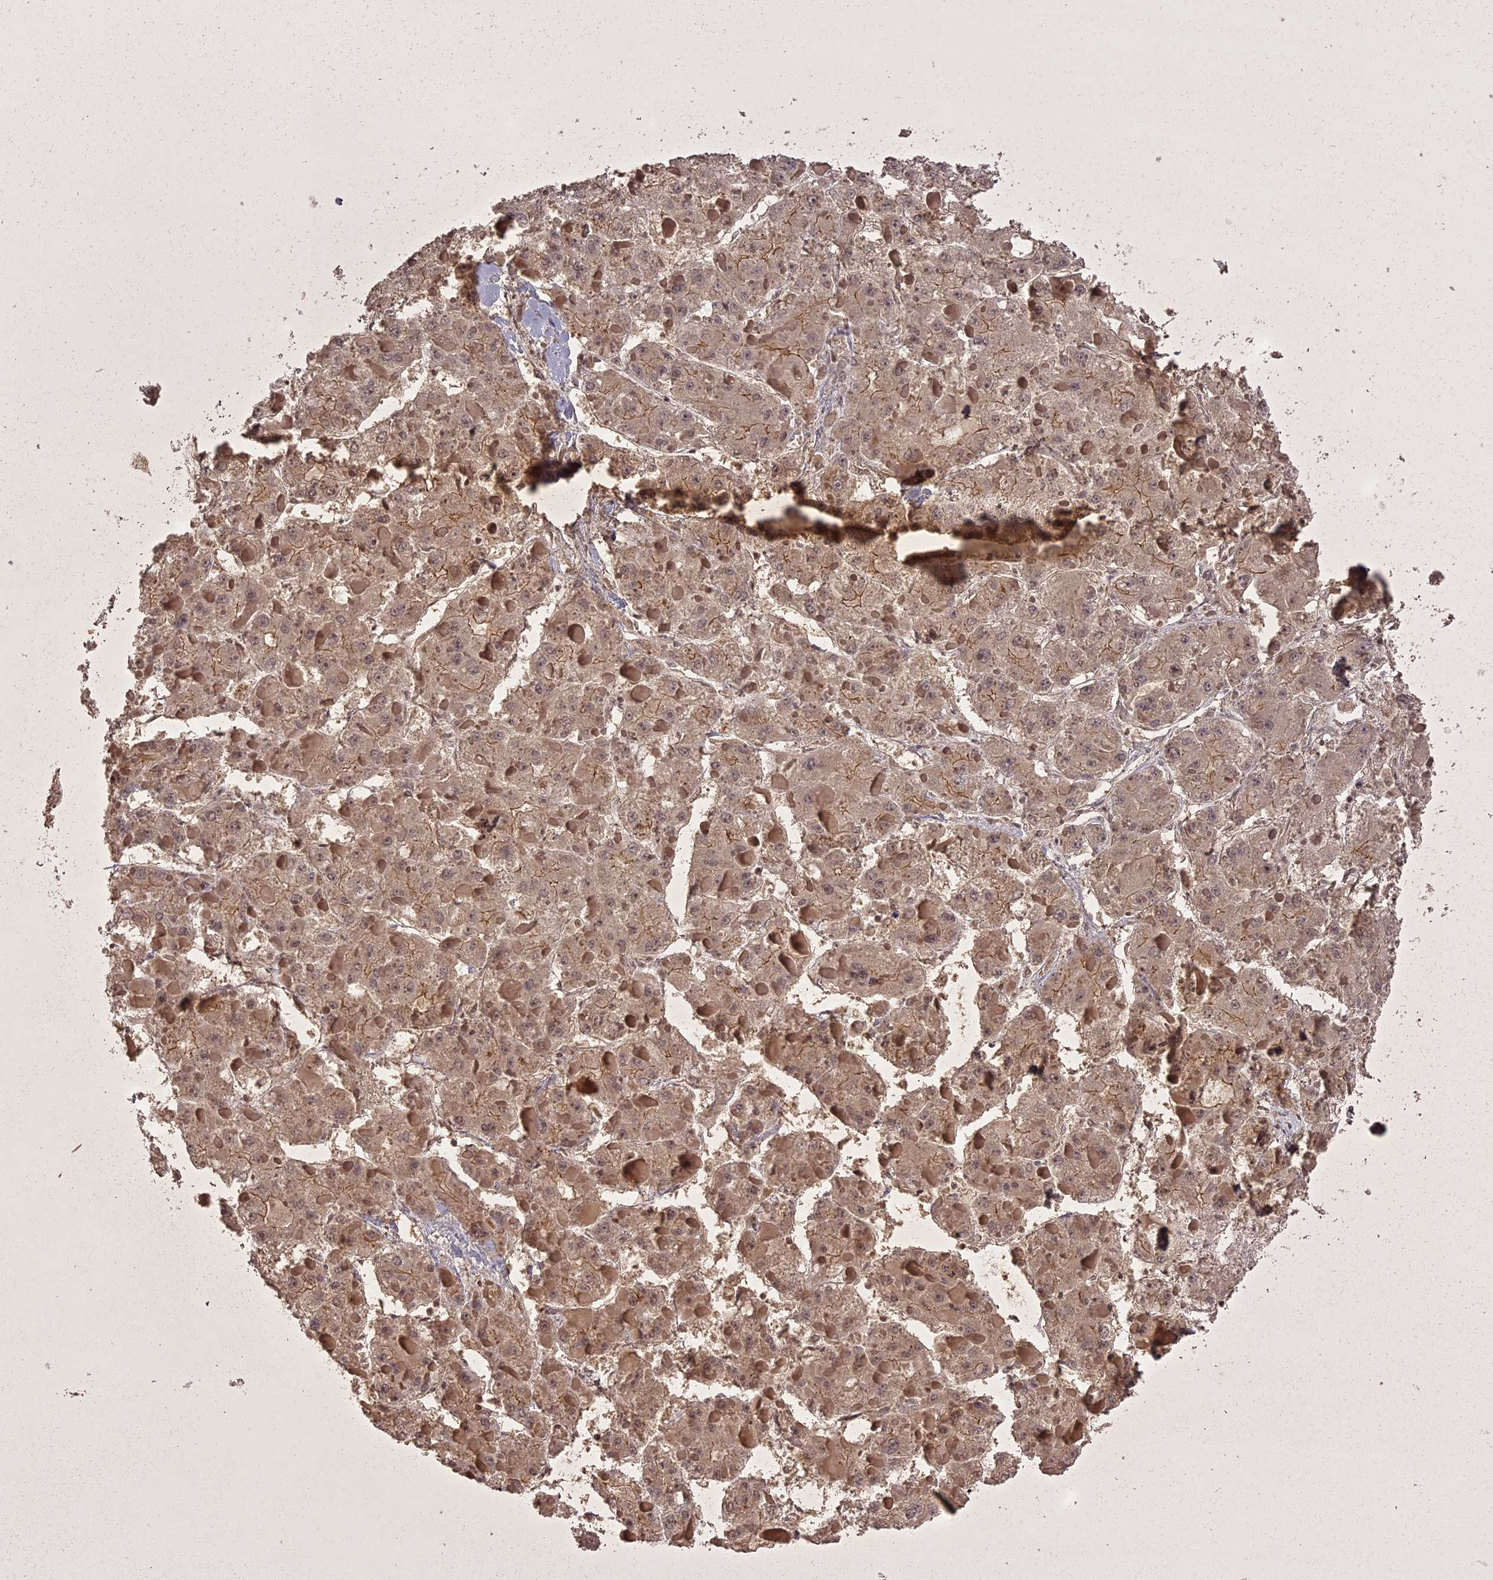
{"staining": {"intensity": "weak", "quantity": ">75%", "location": "cytoplasmic/membranous"}, "tissue": "liver cancer", "cell_type": "Tumor cells", "image_type": "cancer", "snomed": [{"axis": "morphology", "description": "Carcinoma, Hepatocellular, NOS"}, {"axis": "topography", "description": "Liver"}], "caption": "A histopathology image of liver cancer (hepatocellular carcinoma) stained for a protein demonstrates weak cytoplasmic/membranous brown staining in tumor cells. (brown staining indicates protein expression, while blue staining denotes nuclei).", "gene": "ING5", "patient": {"sex": "female", "age": 73}}